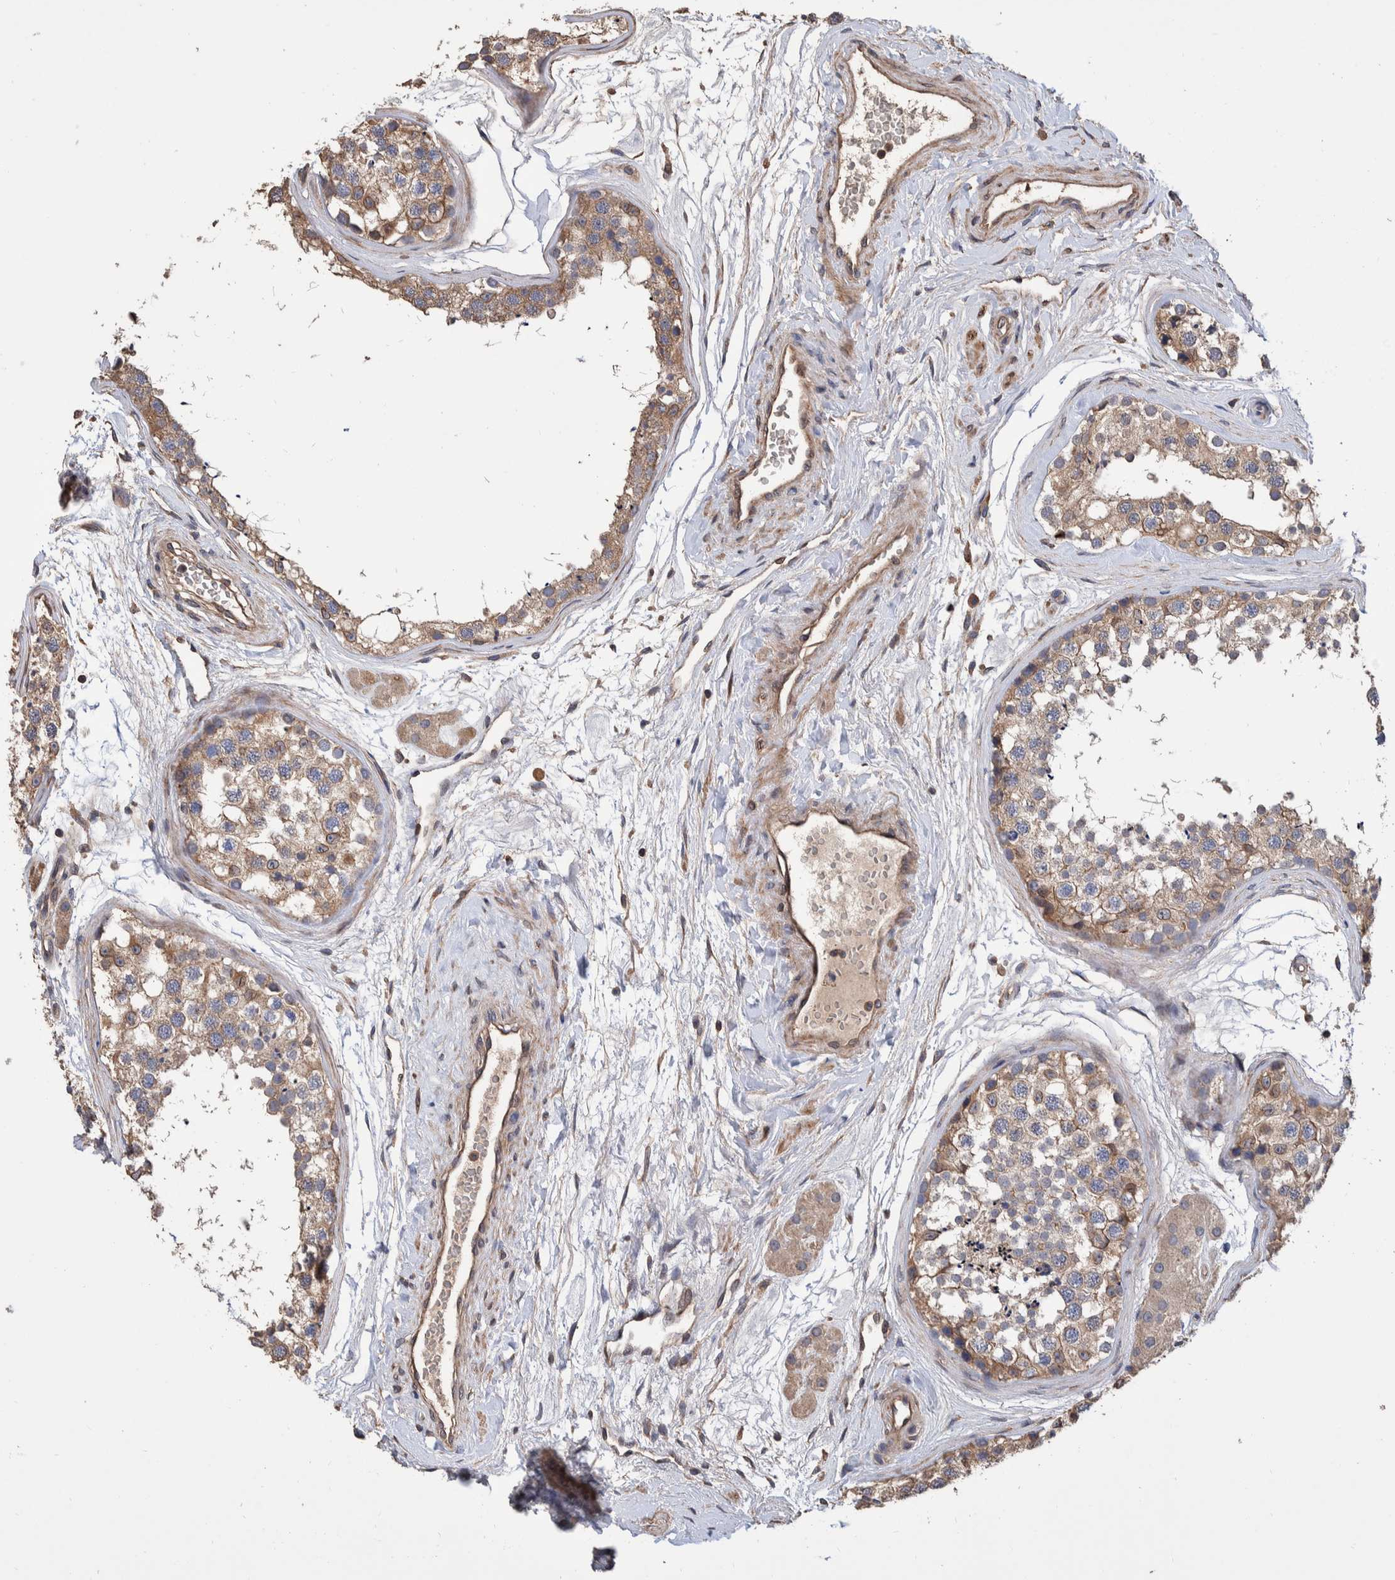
{"staining": {"intensity": "moderate", "quantity": ">75%", "location": "cytoplasmic/membranous"}, "tissue": "testis", "cell_type": "Cells in seminiferous ducts", "image_type": "normal", "snomed": [{"axis": "morphology", "description": "Normal tissue, NOS"}, {"axis": "topography", "description": "Testis"}], "caption": "Testis was stained to show a protein in brown. There is medium levels of moderate cytoplasmic/membranous expression in about >75% of cells in seminiferous ducts. (Stains: DAB (3,3'-diaminobenzidine) in brown, nuclei in blue, Microscopy: brightfield microscopy at high magnification).", "gene": "SLC45A4", "patient": {"sex": "male", "age": 56}}